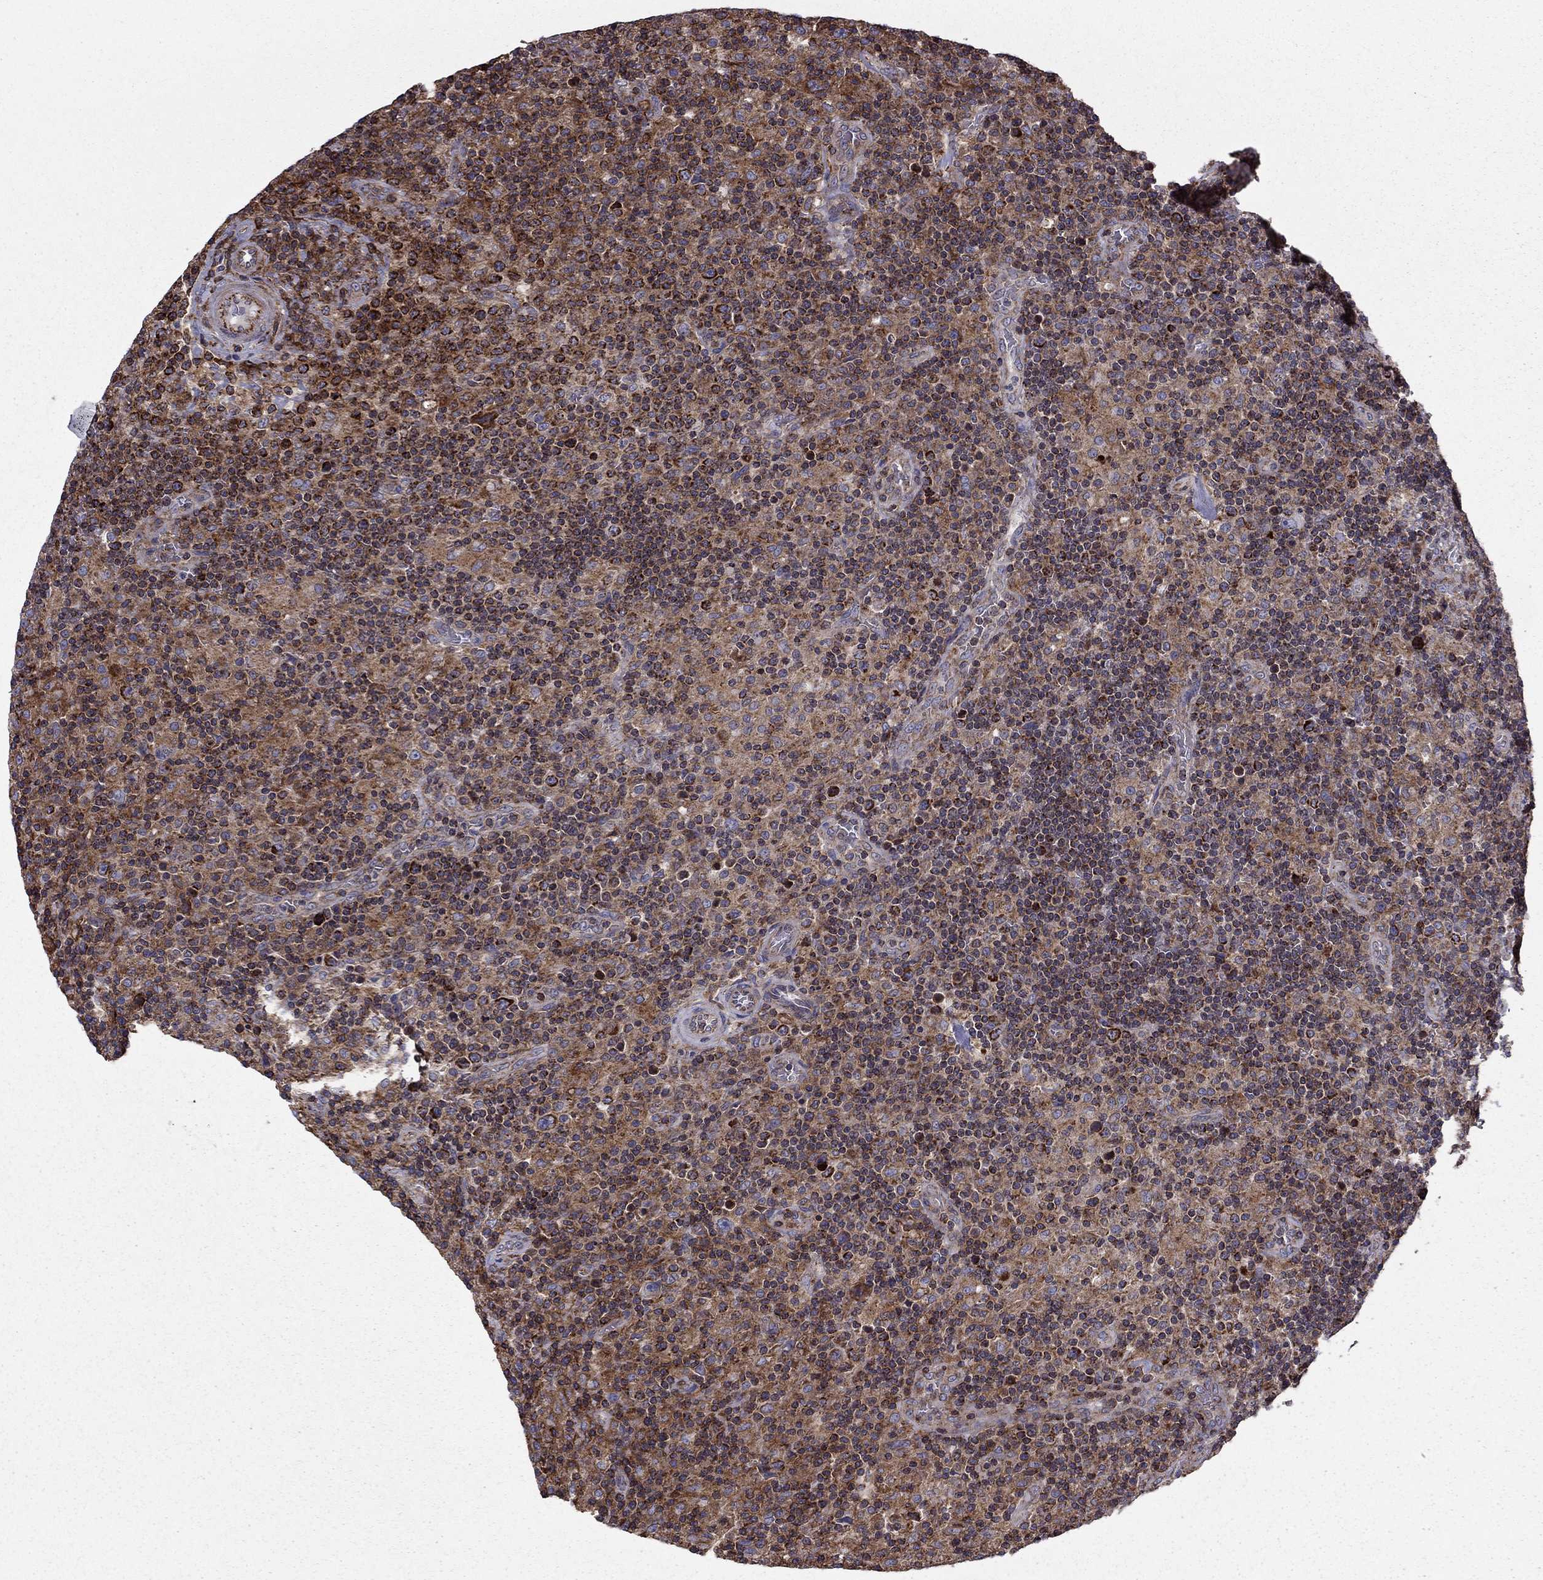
{"staining": {"intensity": "strong", "quantity": "25%-75%", "location": "cytoplasmic/membranous"}, "tissue": "lymphoma", "cell_type": "Tumor cells", "image_type": "cancer", "snomed": [{"axis": "morphology", "description": "Hodgkin's disease, NOS"}, {"axis": "topography", "description": "Lymph node"}], "caption": "Immunohistochemistry histopathology image of neoplastic tissue: human lymphoma stained using IHC reveals high levels of strong protein expression localized specifically in the cytoplasmic/membranous of tumor cells, appearing as a cytoplasmic/membranous brown color.", "gene": "ALG6", "patient": {"sex": "male", "age": 70}}